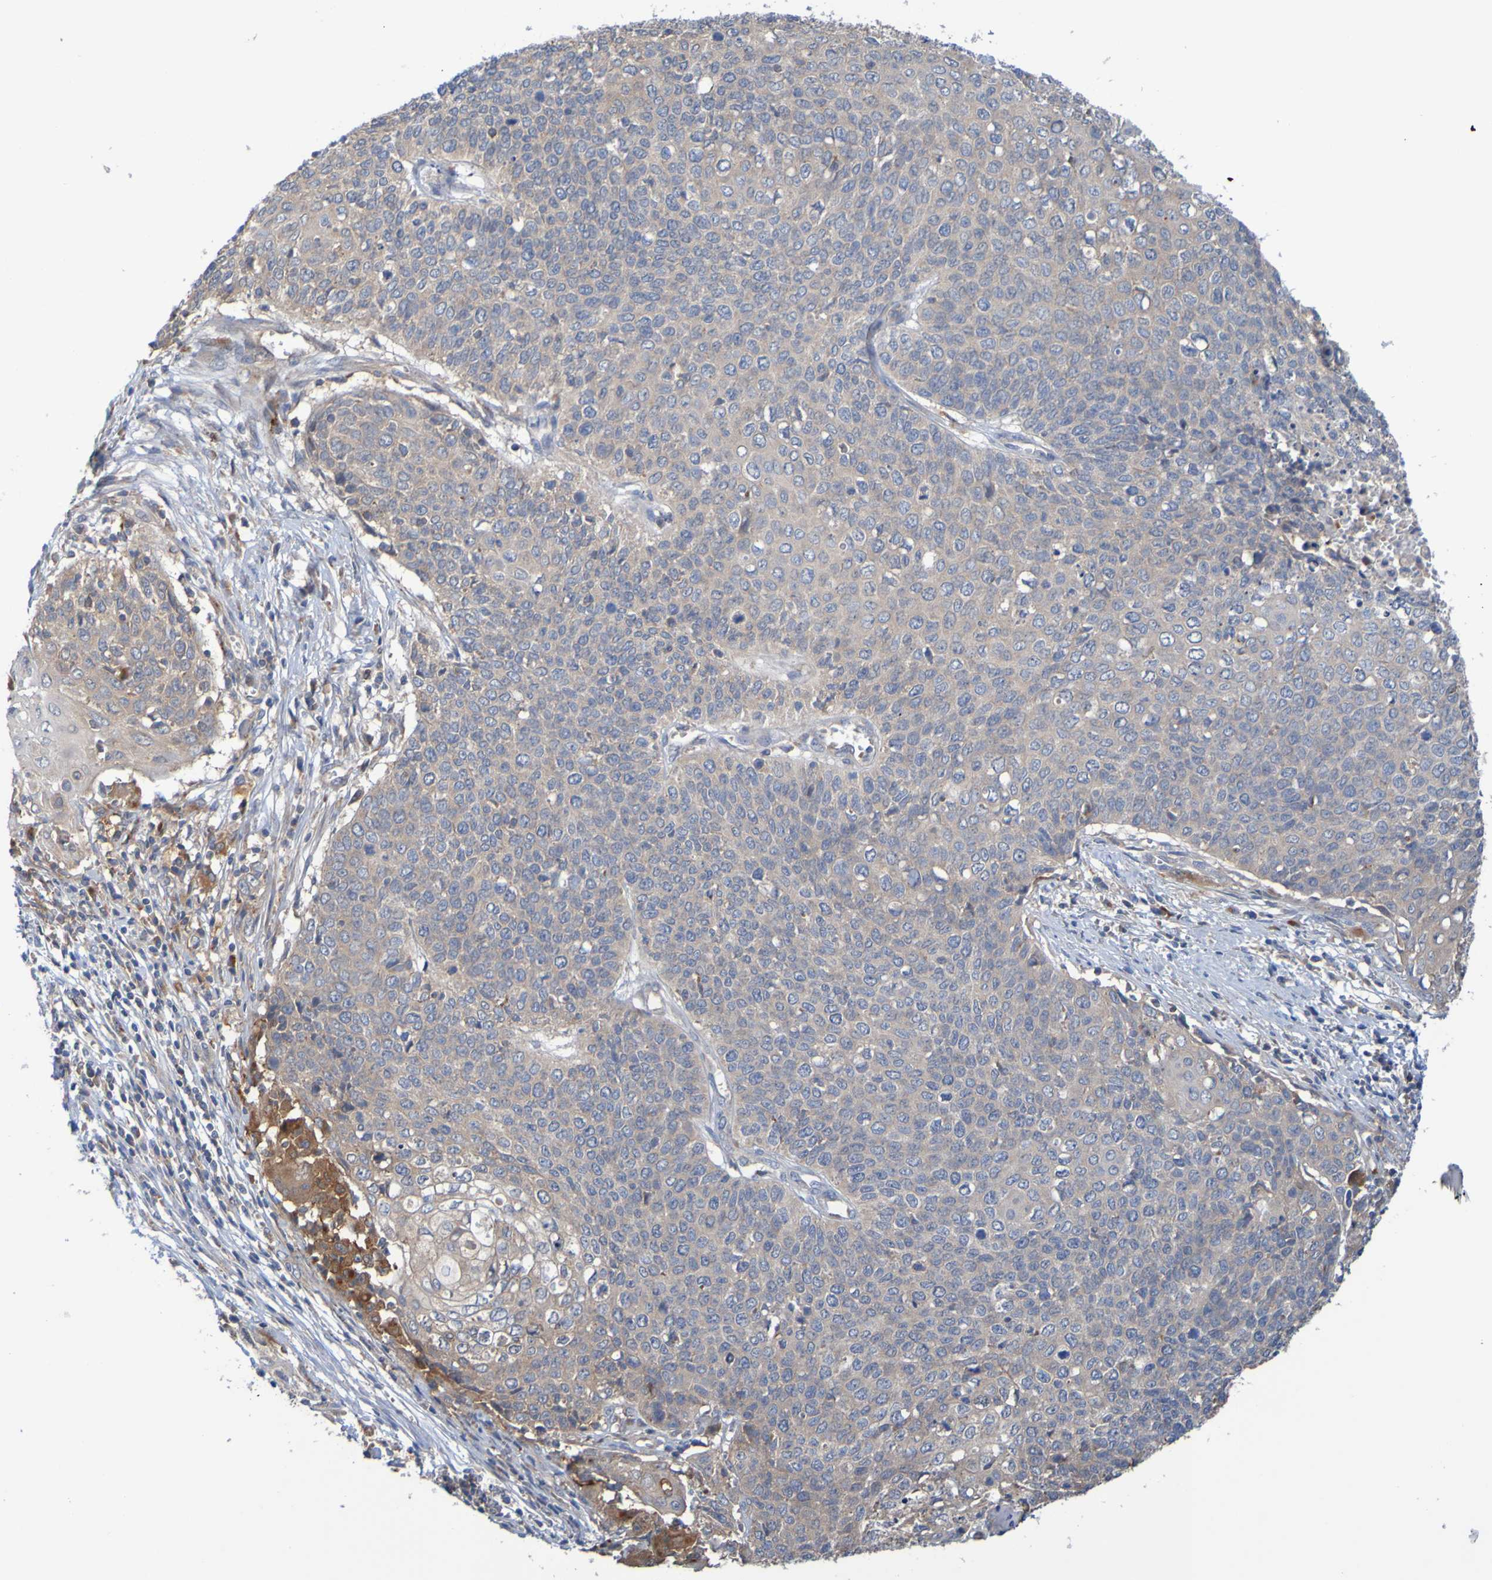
{"staining": {"intensity": "weak", "quantity": ">75%", "location": "cytoplasmic/membranous"}, "tissue": "cervical cancer", "cell_type": "Tumor cells", "image_type": "cancer", "snomed": [{"axis": "morphology", "description": "Squamous cell carcinoma, NOS"}, {"axis": "topography", "description": "Cervix"}], "caption": "DAB (3,3'-diaminobenzidine) immunohistochemical staining of human squamous cell carcinoma (cervical) reveals weak cytoplasmic/membranous protein positivity in approximately >75% of tumor cells.", "gene": "SDK1", "patient": {"sex": "female", "age": 39}}